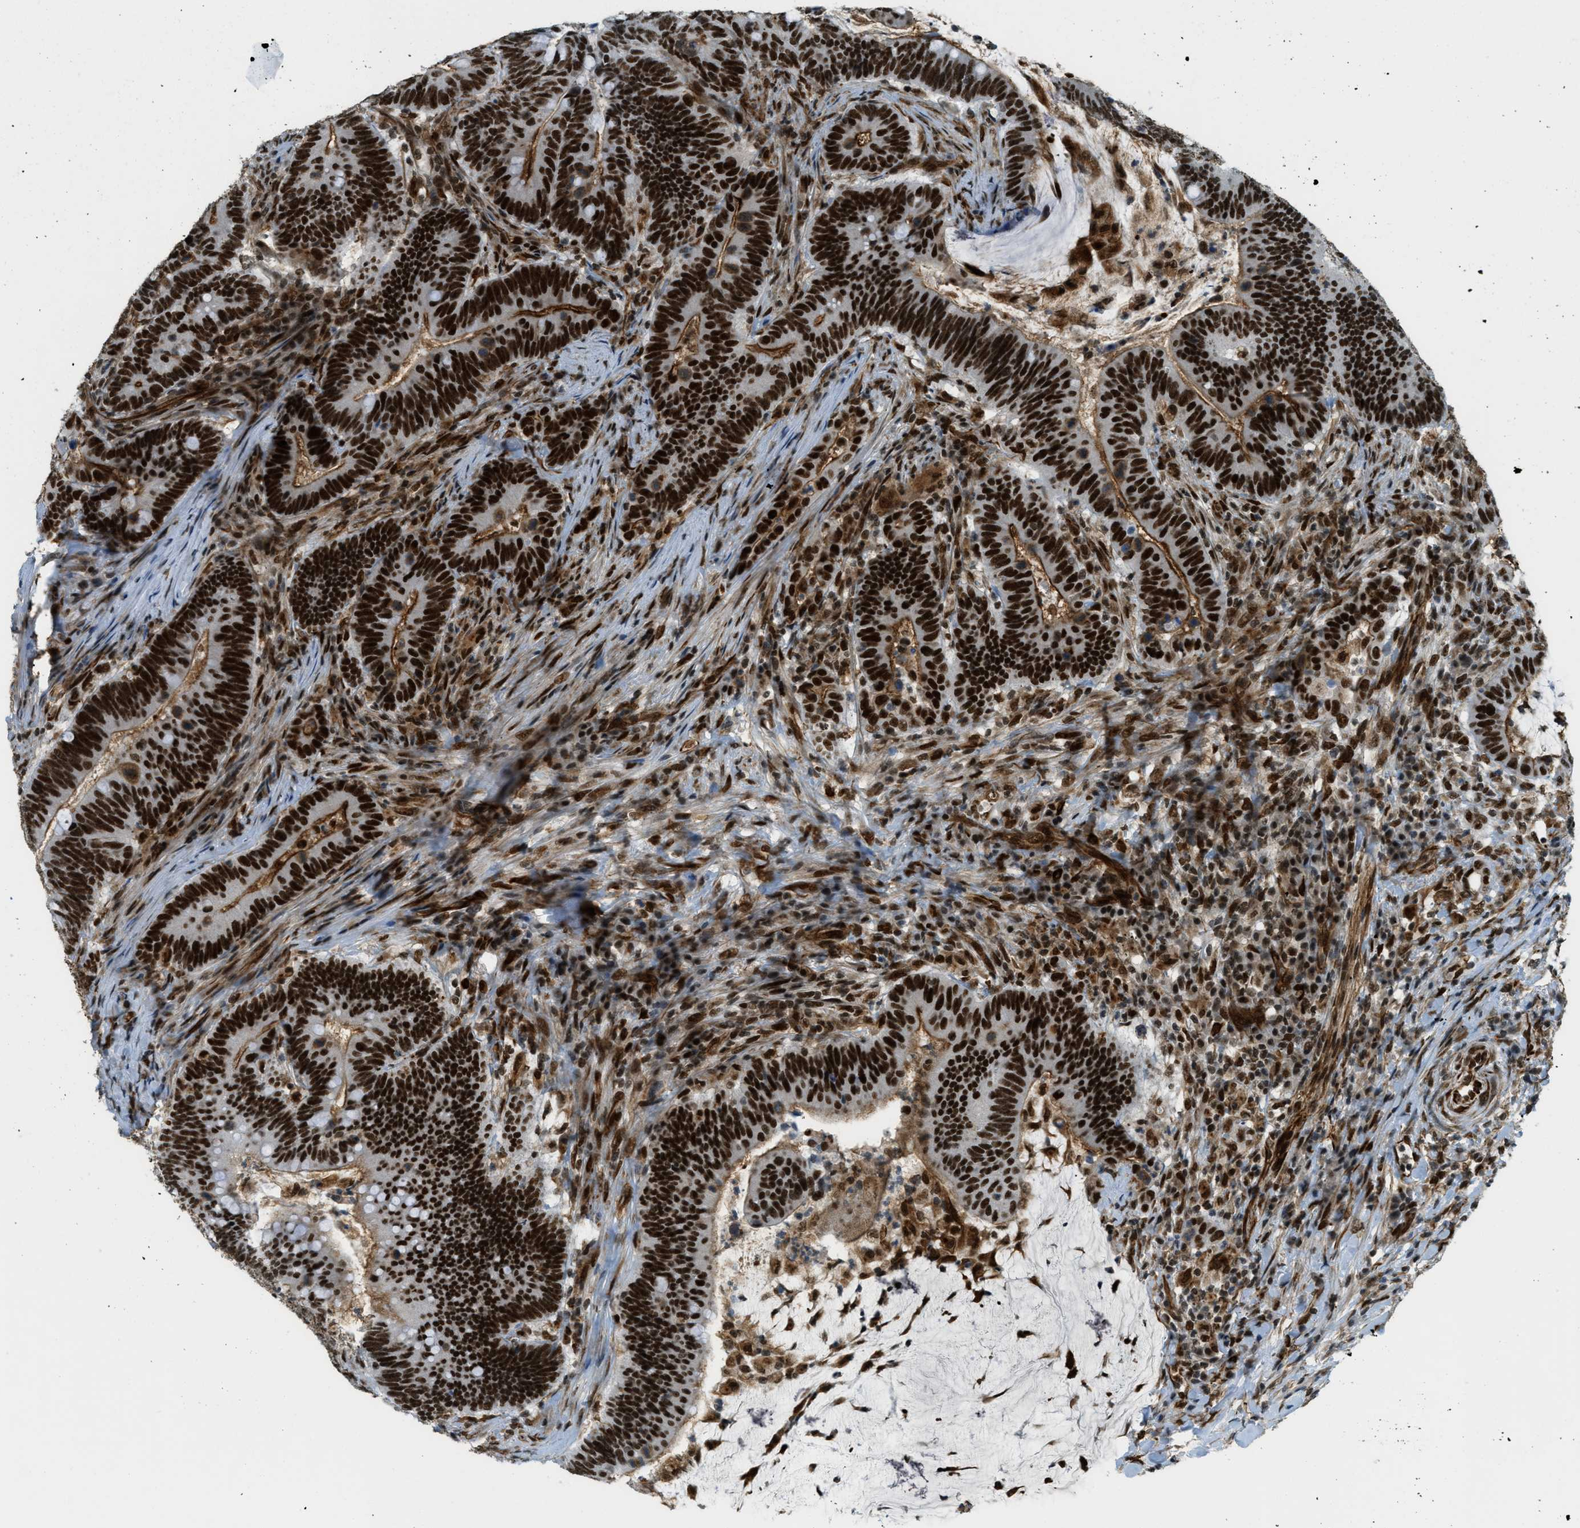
{"staining": {"intensity": "strong", "quantity": ">75%", "location": "nuclear"}, "tissue": "colorectal cancer", "cell_type": "Tumor cells", "image_type": "cancer", "snomed": [{"axis": "morphology", "description": "Normal tissue, NOS"}, {"axis": "morphology", "description": "Adenocarcinoma, NOS"}, {"axis": "topography", "description": "Colon"}], "caption": "A photomicrograph of colorectal adenocarcinoma stained for a protein reveals strong nuclear brown staining in tumor cells.", "gene": "ZFR", "patient": {"sex": "female", "age": 66}}